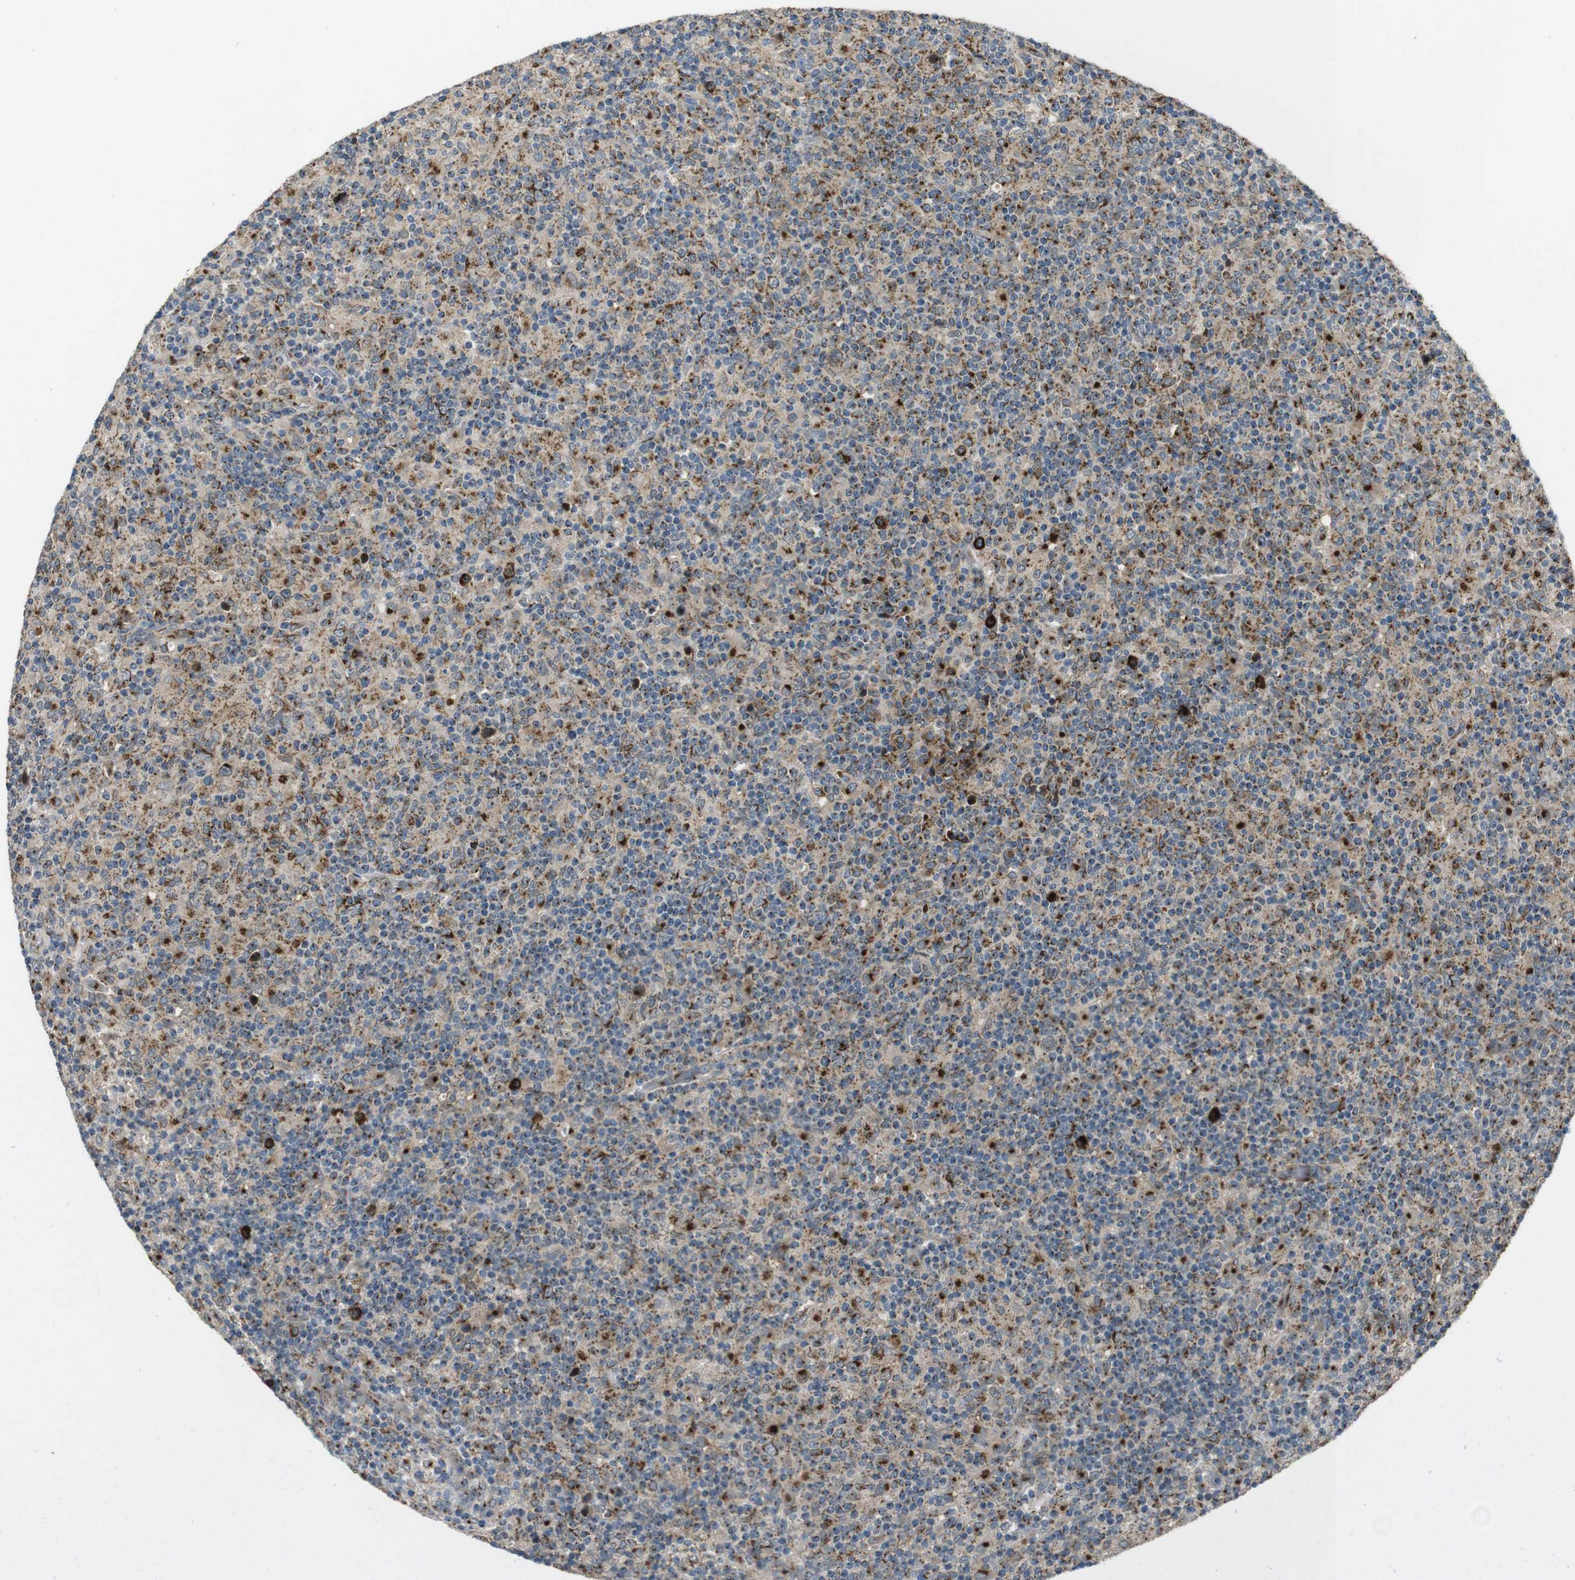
{"staining": {"intensity": "moderate", "quantity": ">75%", "location": "cytoplasmic/membranous"}, "tissue": "lymphoma", "cell_type": "Tumor cells", "image_type": "cancer", "snomed": [{"axis": "morphology", "description": "Hodgkin's disease, NOS"}, {"axis": "topography", "description": "Lymph node"}], "caption": "This image reveals Hodgkin's disease stained with IHC to label a protein in brown. The cytoplasmic/membranous of tumor cells show moderate positivity for the protein. Nuclei are counter-stained blue.", "gene": "ZFPL1", "patient": {"sex": "male", "age": 70}}